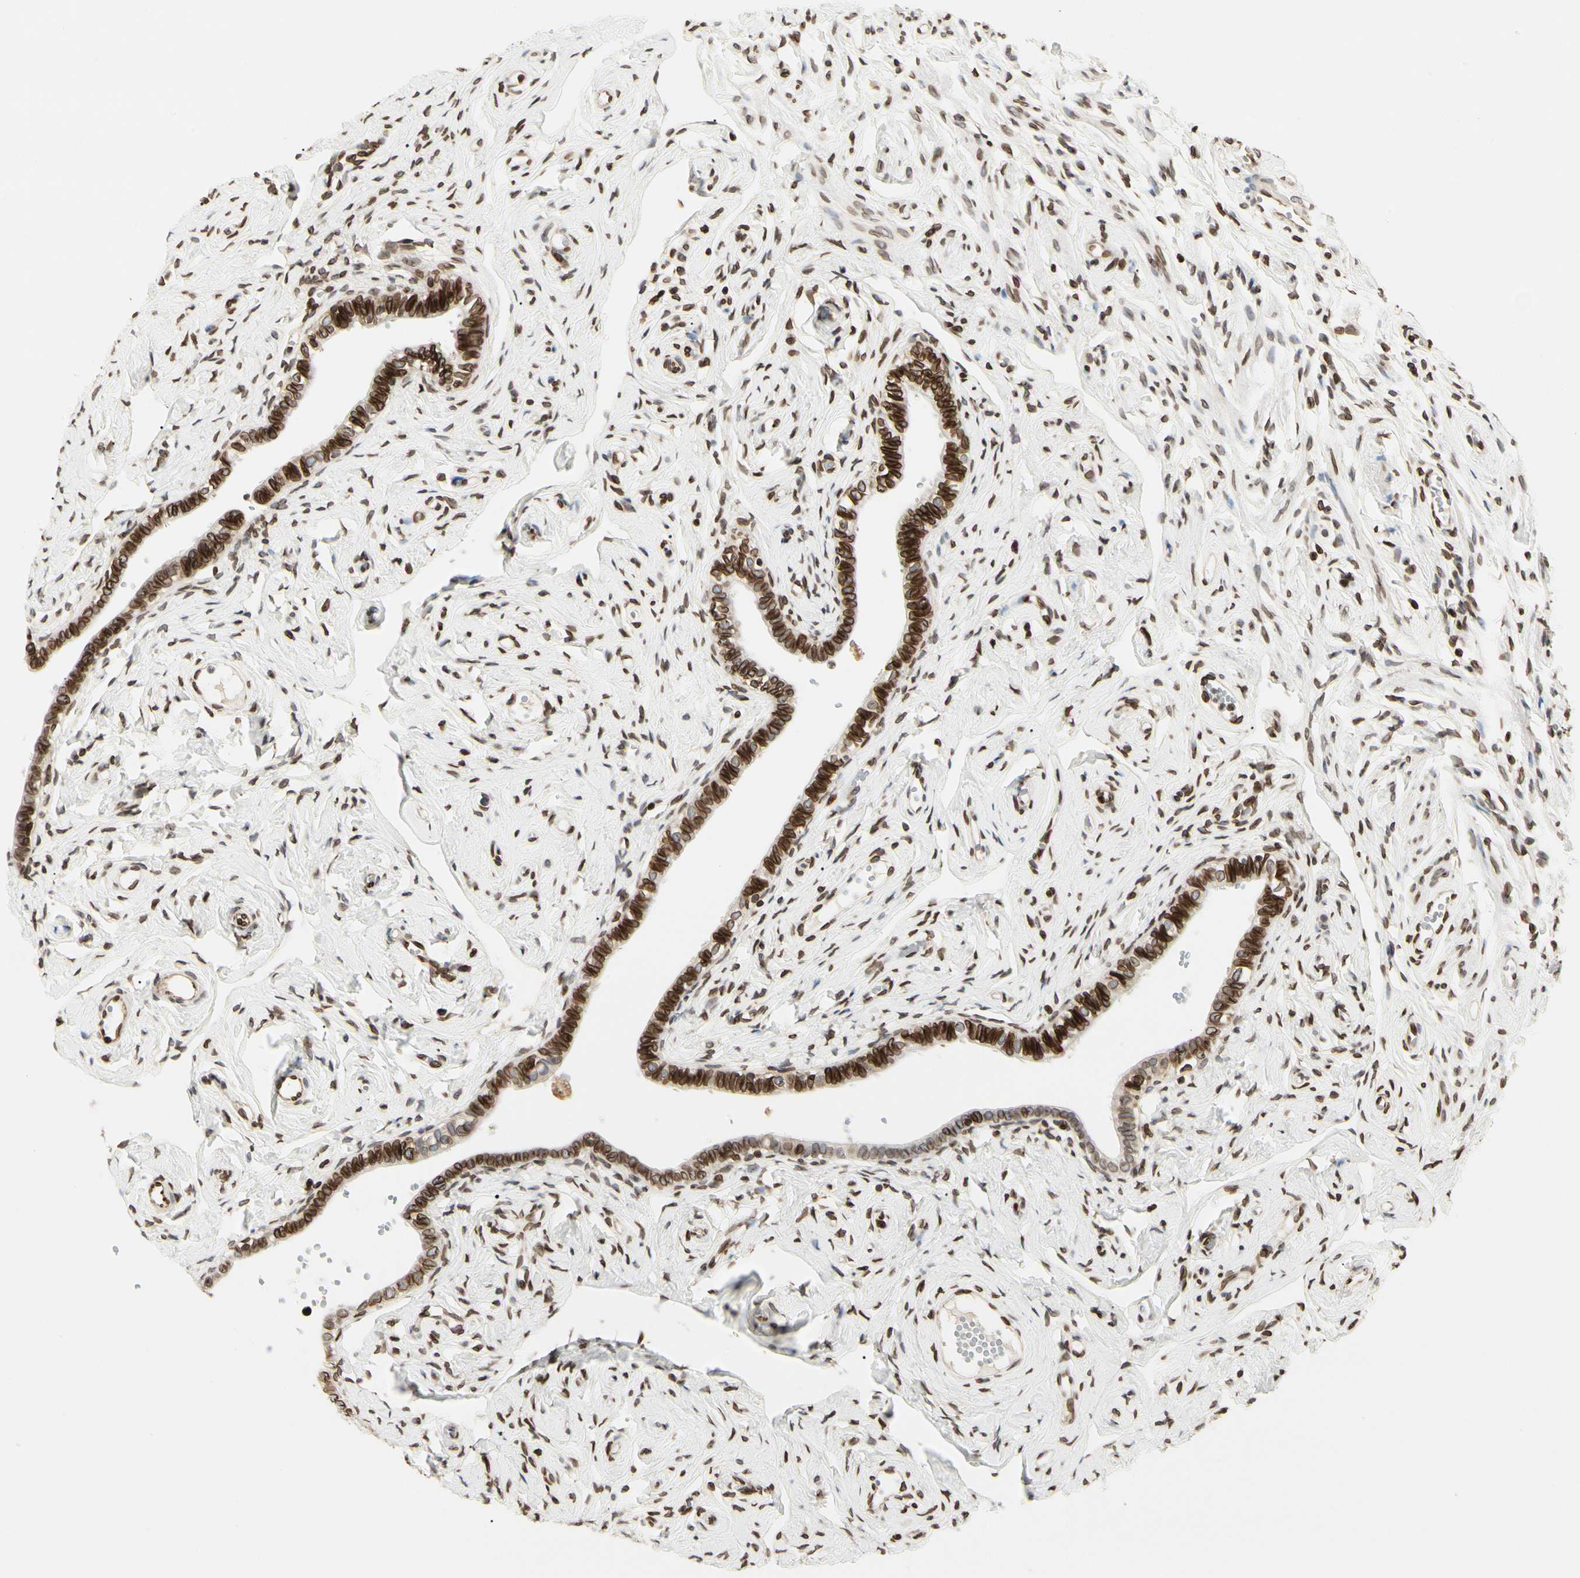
{"staining": {"intensity": "strong", "quantity": ">75%", "location": "cytoplasmic/membranous,nuclear"}, "tissue": "fallopian tube", "cell_type": "Glandular cells", "image_type": "normal", "snomed": [{"axis": "morphology", "description": "Normal tissue, NOS"}, {"axis": "topography", "description": "Fallopian tube"}], "caption": "Fallopian tube stained with a brown dye shows strong cytoplasmic/membranous,nuclear positive expression in about >75% of glandular cells.", "gene": "TMPO", "patient": {"sex": "female", "age": 71}}